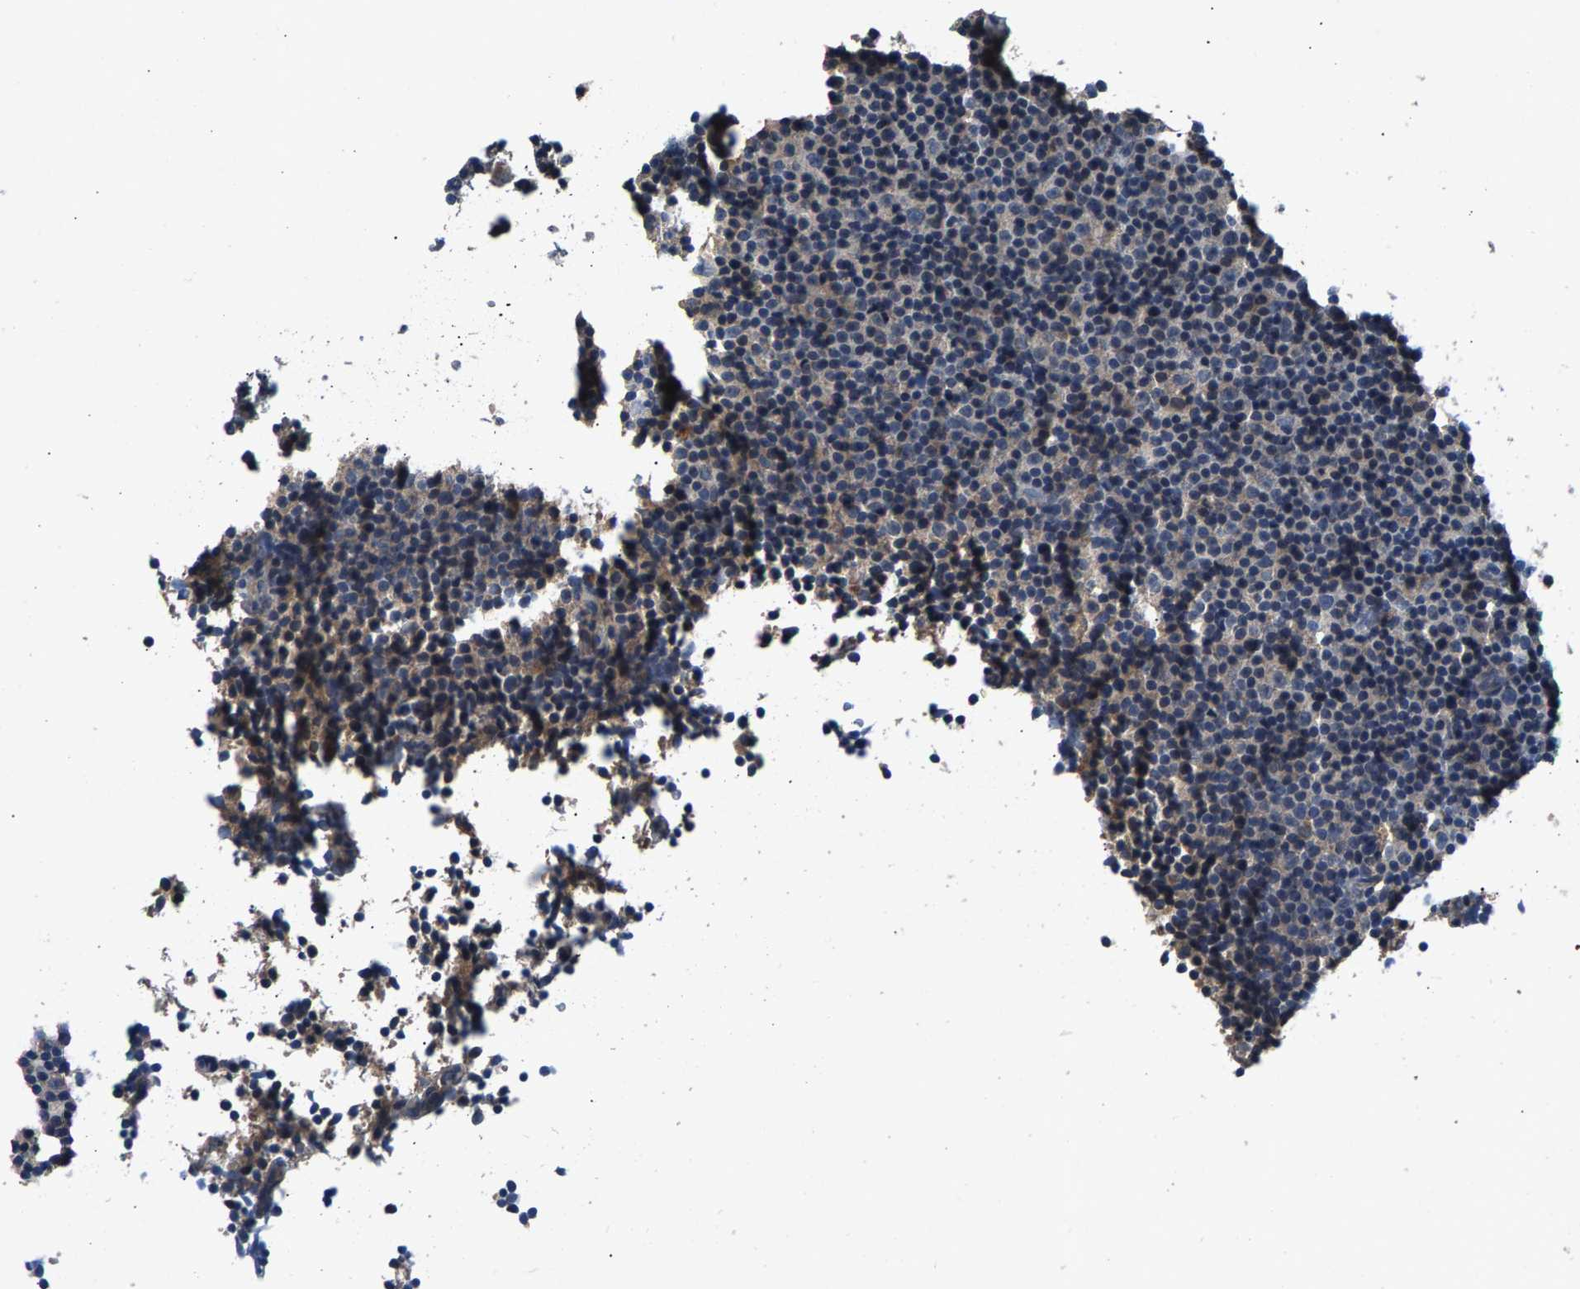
{"staining": {"intensity": "weak", "quantity": "<25%", "location": "cytoplasmic/membranous"}, "tissue": "lymphoma", "cell_type": "Tumor cells", "image_type": "cancer", "snomed": [{"axis": "morphology", "description": "Malignant lymphoma, non-Hodgkin's type, Low grade"}, {"axis": "topography", "description": "Lymph node"}], "caption": "Tumor cells are negative for brown protein staining in malignant lymphoma, non-Hodgkin's type (low-grade). Nuclei are stained in blue.", "gene": "PRXL2C", "patient": {"sex": "female", "age": 67}}